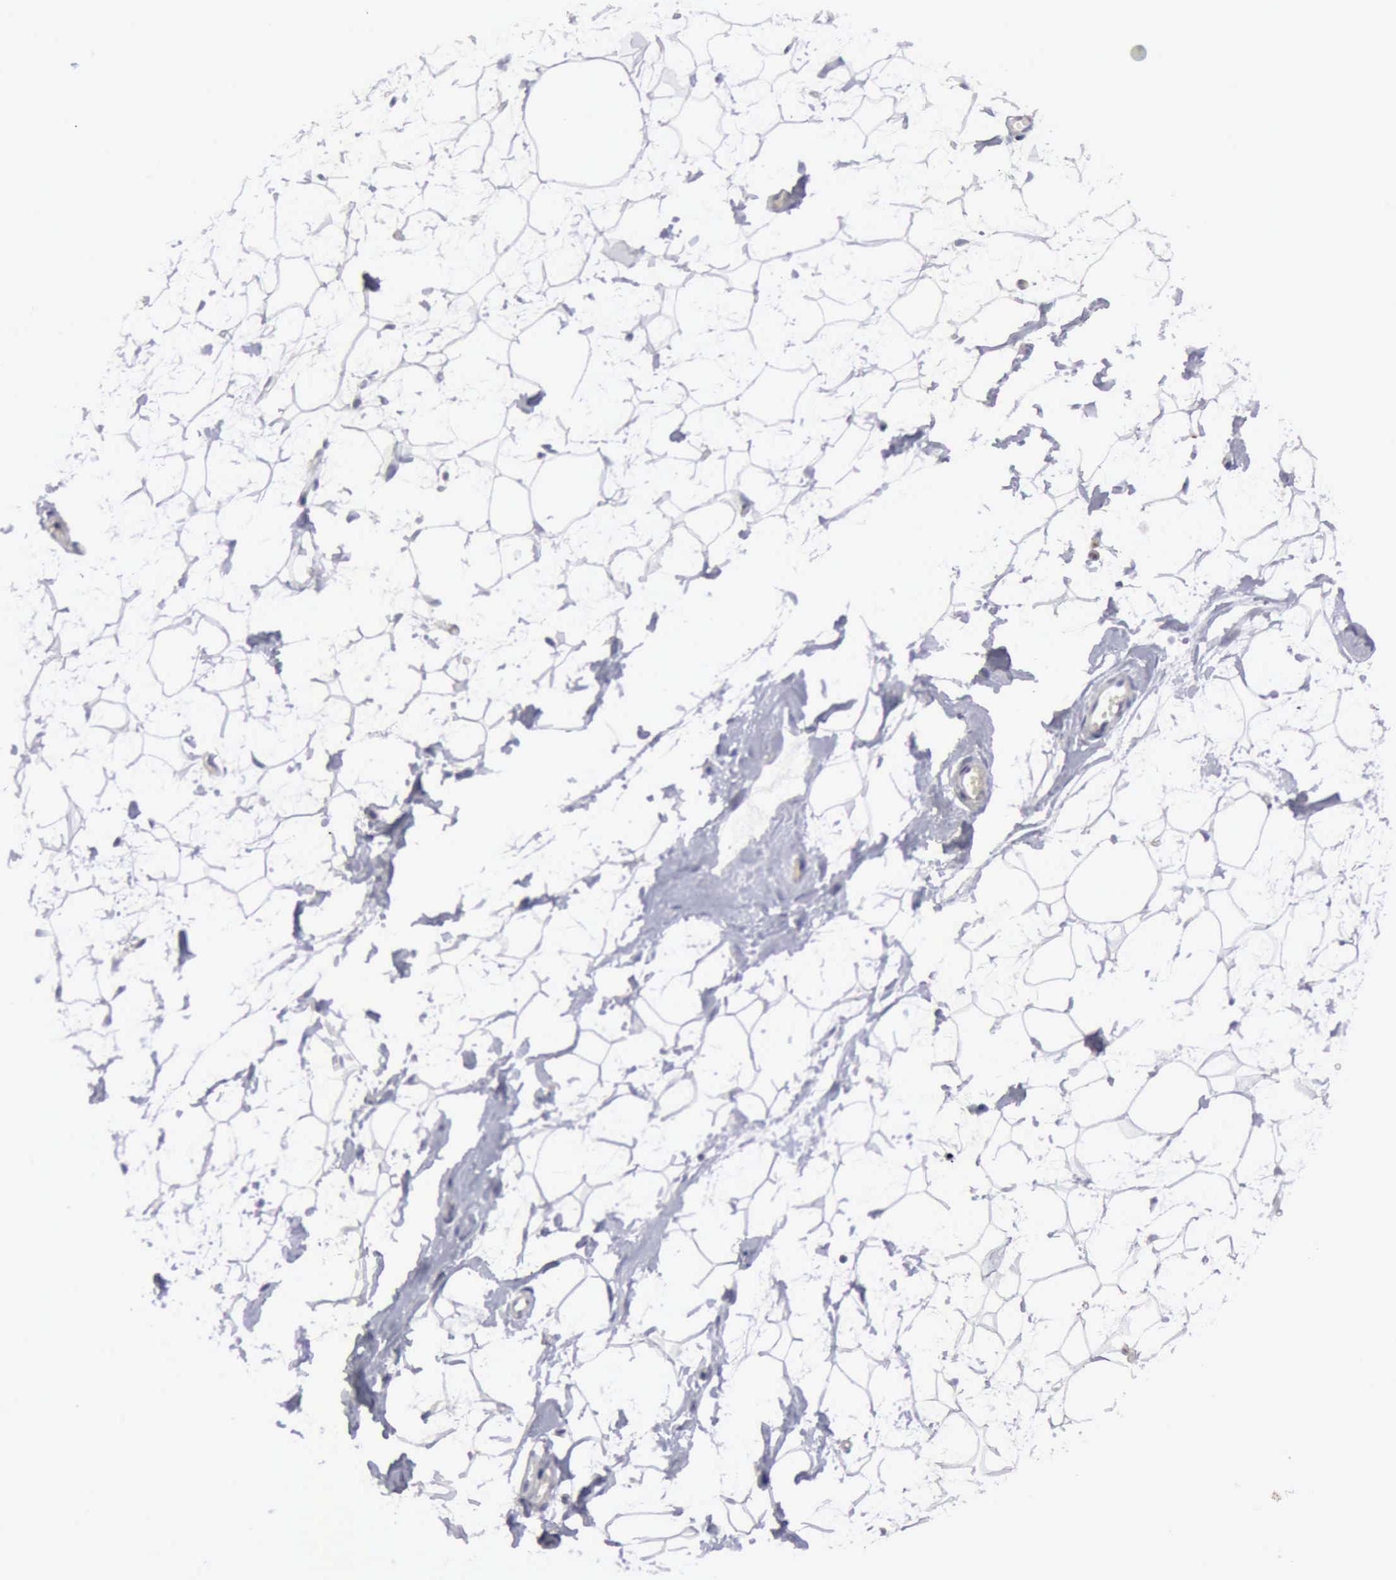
{"staining": {"intensity": "negative", "quantity": "none", "location": "none"}, "tissue": "adipose tissue", "cell_type": "Adipocytes", "image_type": "normal", "snomed": [{"axis": "morphology", "description": "Normal tissue, NOS"}, {"axis": "topography", "description": "Breast"}], "caption": "IHC histopathology image of normal adipose tissue: human adipose tissue stained with DAB reveals no significant protein expression in adipocytes.", "gene": "RDX", "patient": {"sex": "female", "age": 44}}